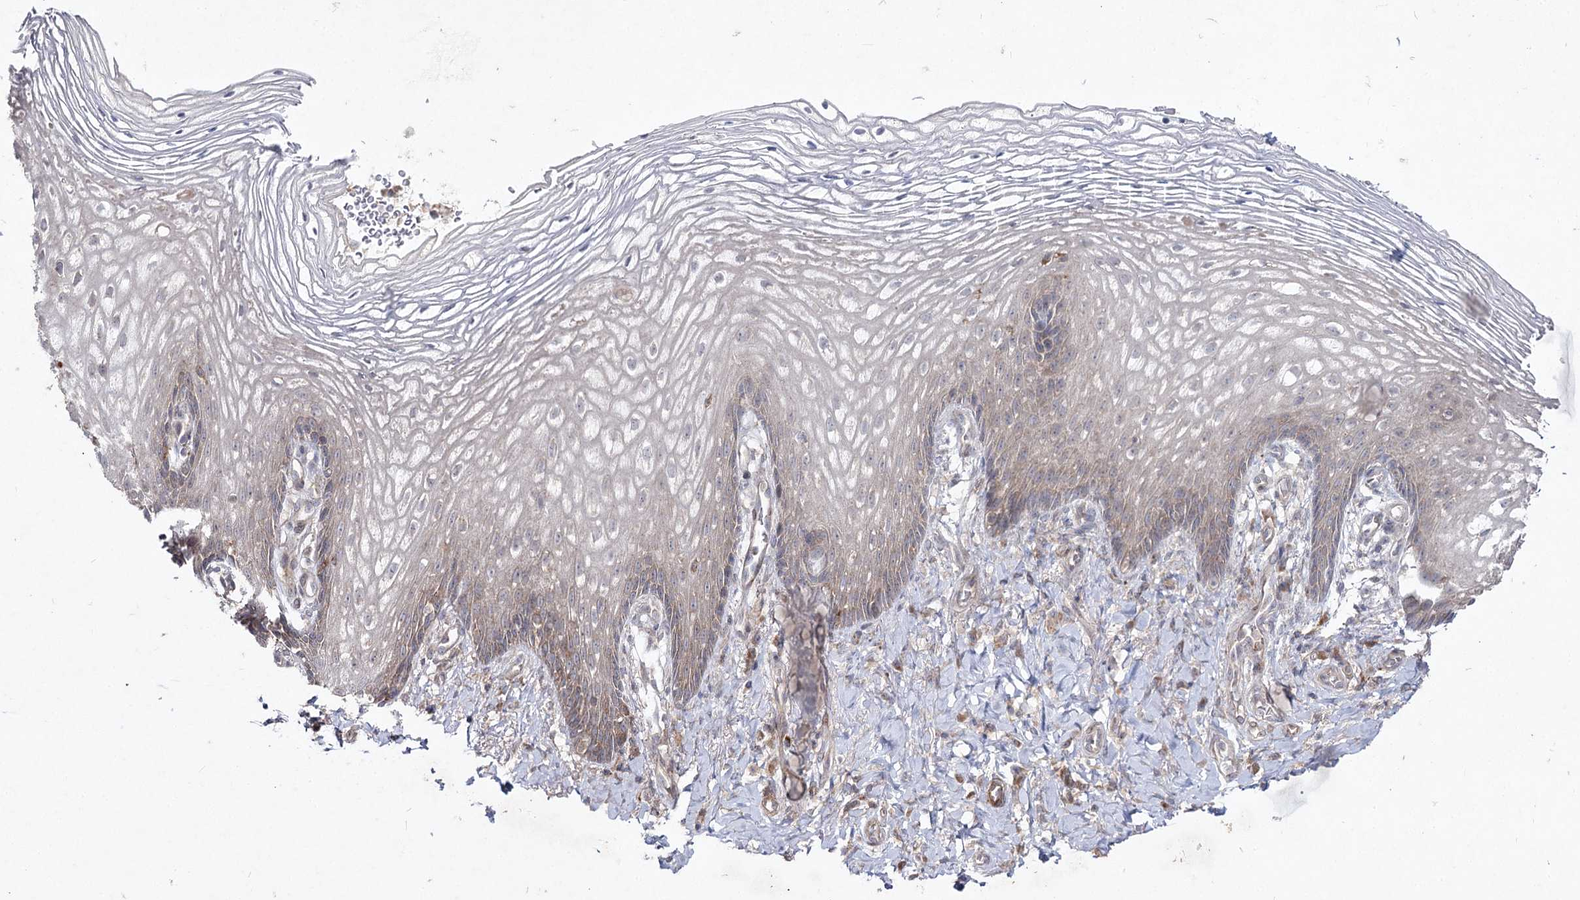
{"staining": {"intensity": "weak", "quantity": "25%-75%", "location": "cytoplasmic/membranous"}, "tissue": "vagina", "cell_type": "Squamous epithelial cells", "image_type": "normal", "snomed": [{"axis": "morphology", "description": "Normal tissue, NOS"}, {"axis": "topography", "description": "Vagina"}], "caption": "An IHC micrograph of unremarkable tissue is shown. Protein staining in brown shows weak cytoplasmic/membranous positivity in vagina within squamous epithelial cells. (Stains: DAB in brown, nuclei in blue, Microscopy: brightfield microscopy at high magnification).", "gene": "CIB2", "patient": {"sex": "female", "age": 60}}